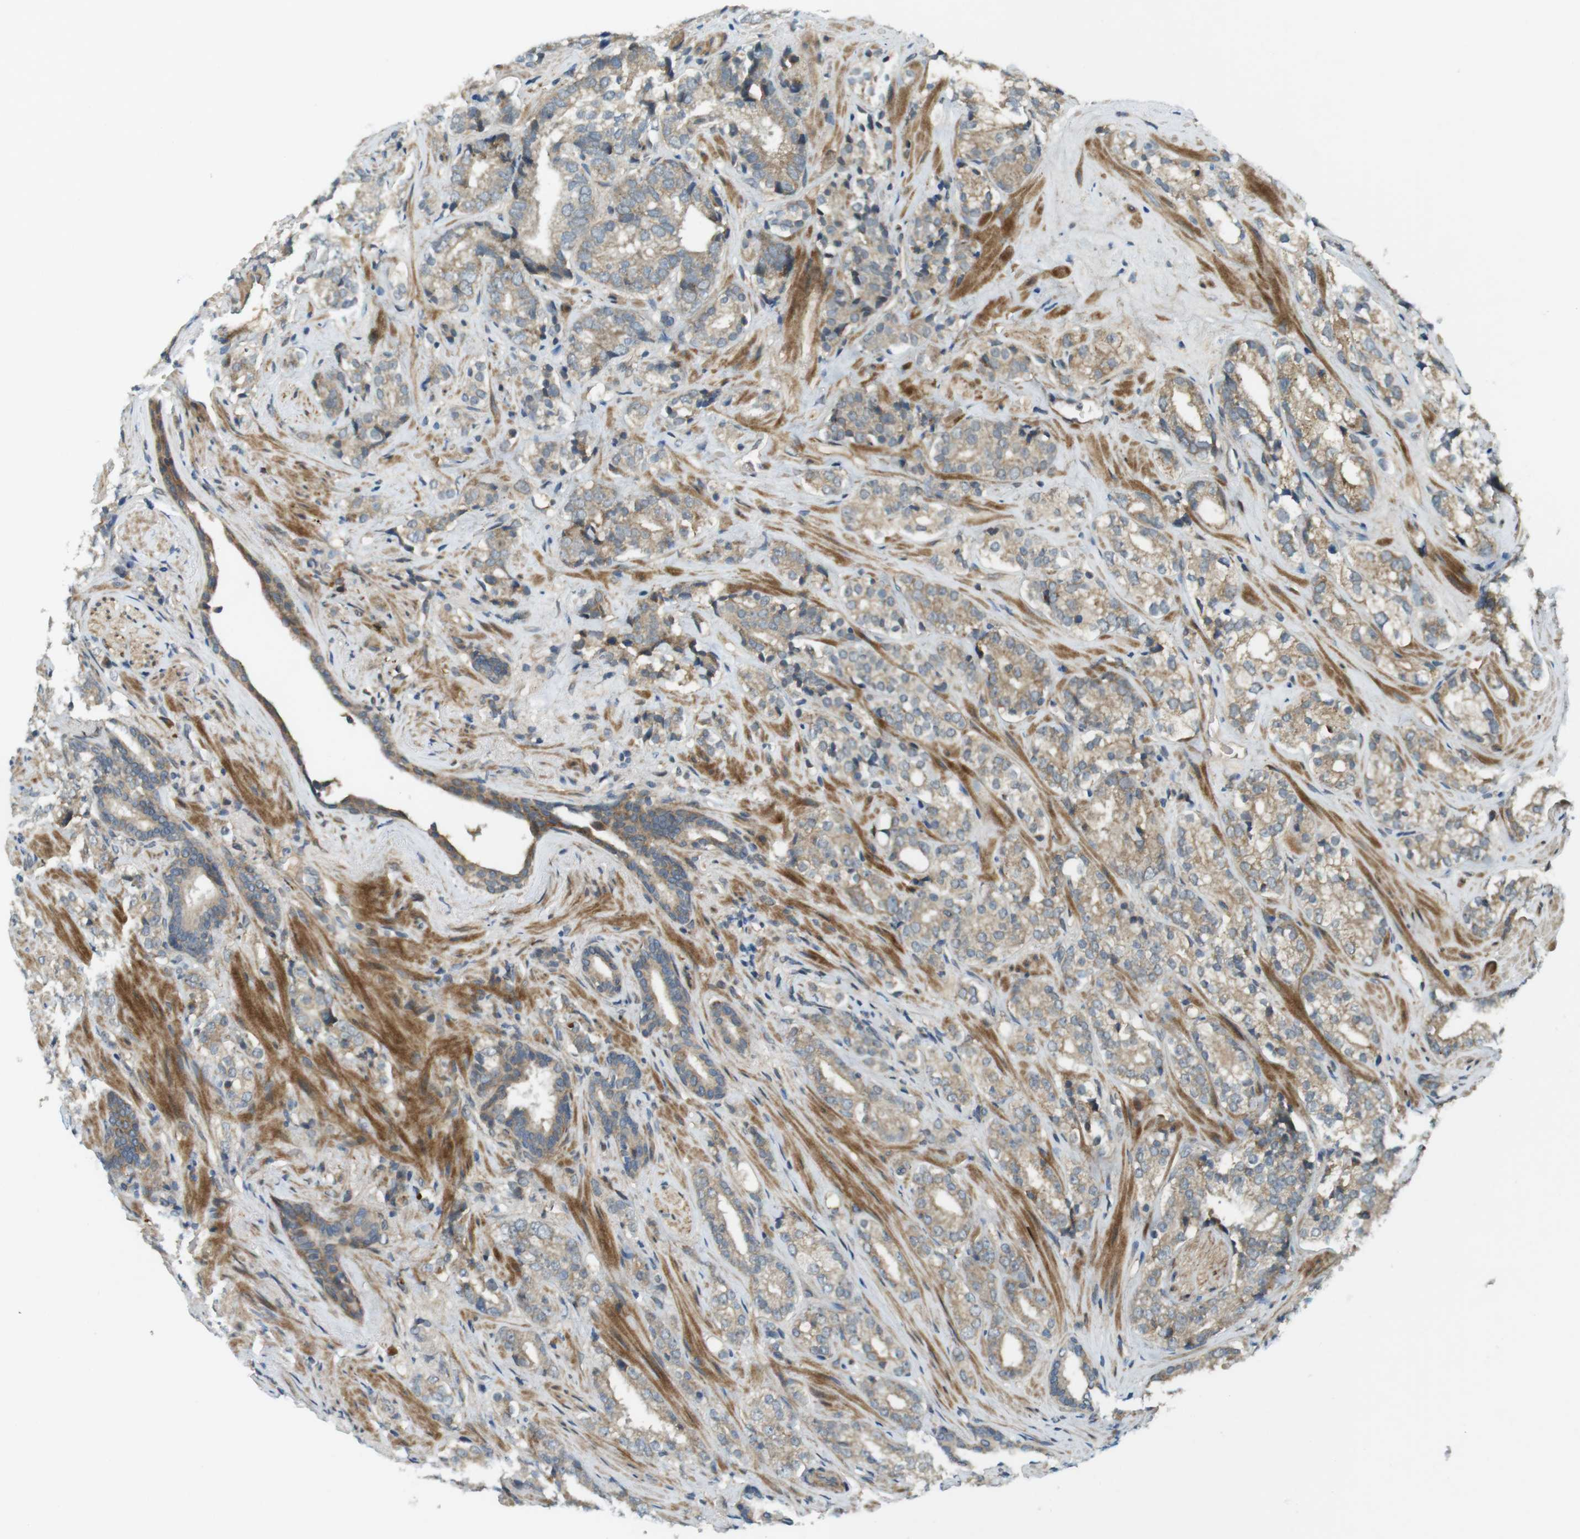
{"staining": {"intensity": "weak", "quantity": ">75%", "location": "cytoplasmic/membranous"}, "tissue": "prostate cancer", "cell_type": "Tumor cells", "image_type": "cancer", "snomed": [{"axis": "morphology", "description": "Adenocarcinoma, High grade"}, {"axis": "topography", "description": "Prostate"}], "caption": "Immunohistochemistry (IHC) of human prostate cancer (high-grade adenocarcinoma) exhibits low levels of weak cytoplasmic/membranous staining in approximately >75% of tumor cells.", "gene": "IFFO2", "patient": {"sex": "male", "age": 71}}